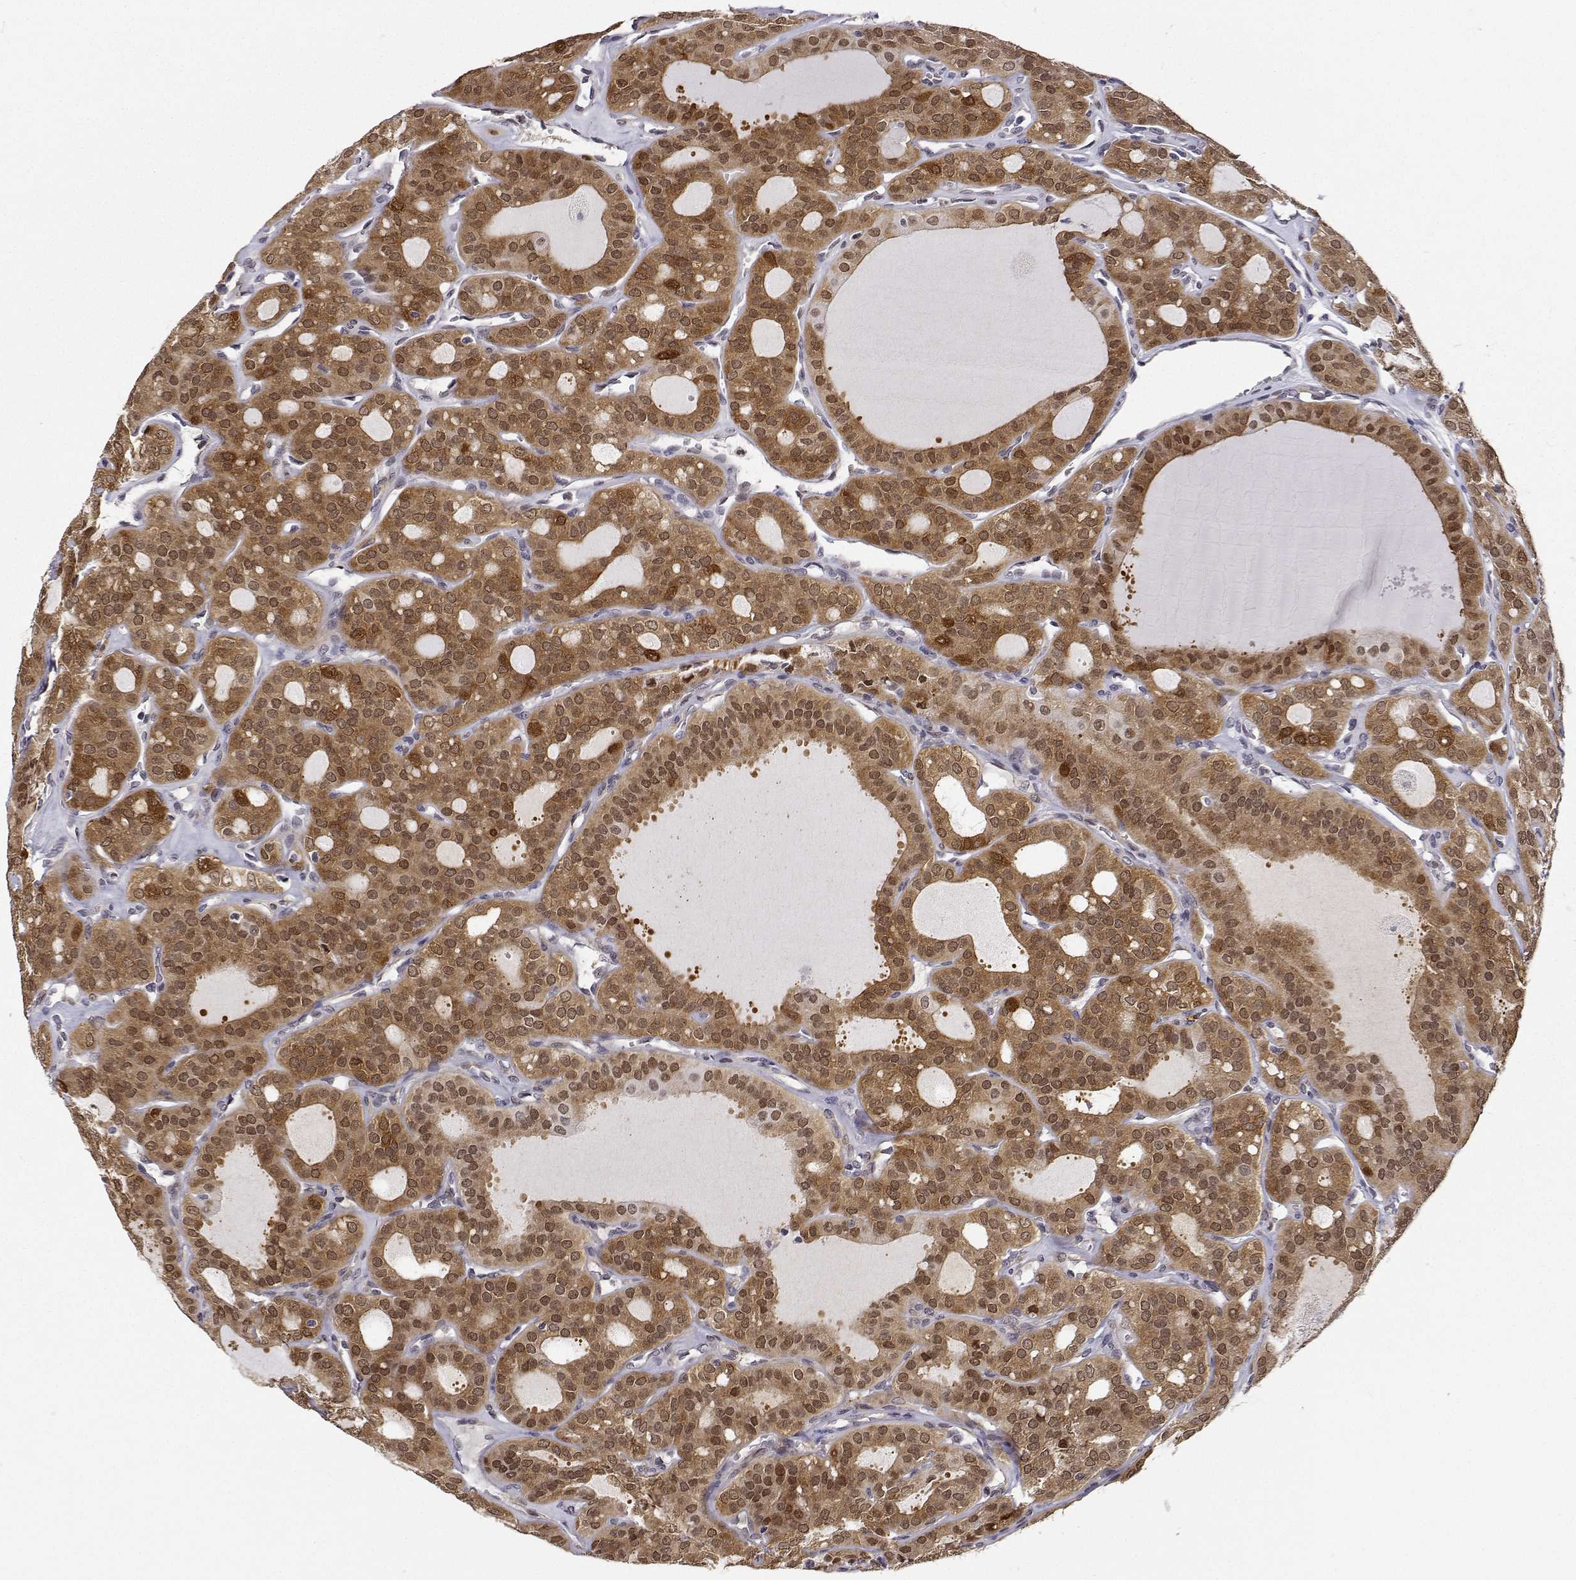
{"staining": {"intensity": "moderate", "quantity": ">75%", "location": "cytoplasmic/membranous,nuclear"}, "tissue": "thyroid cancer", "cell_type": "Tumor cells", "image_type": "cancer", "snomed": [{"axis": "morphology", "description": "Follicular adenoma carcinoma, NOS"}, {"axis": "topography", "description": "Thyroid gland"}], "caption": "Tumor cells exhibit moderate cytoplasmic/membranous and nuclear expression in about >75% of cells in follicular adenoma carcinoma (thyroid).", "gene": "PHGDH", "patient": {"sex": "male", "age": 75}}